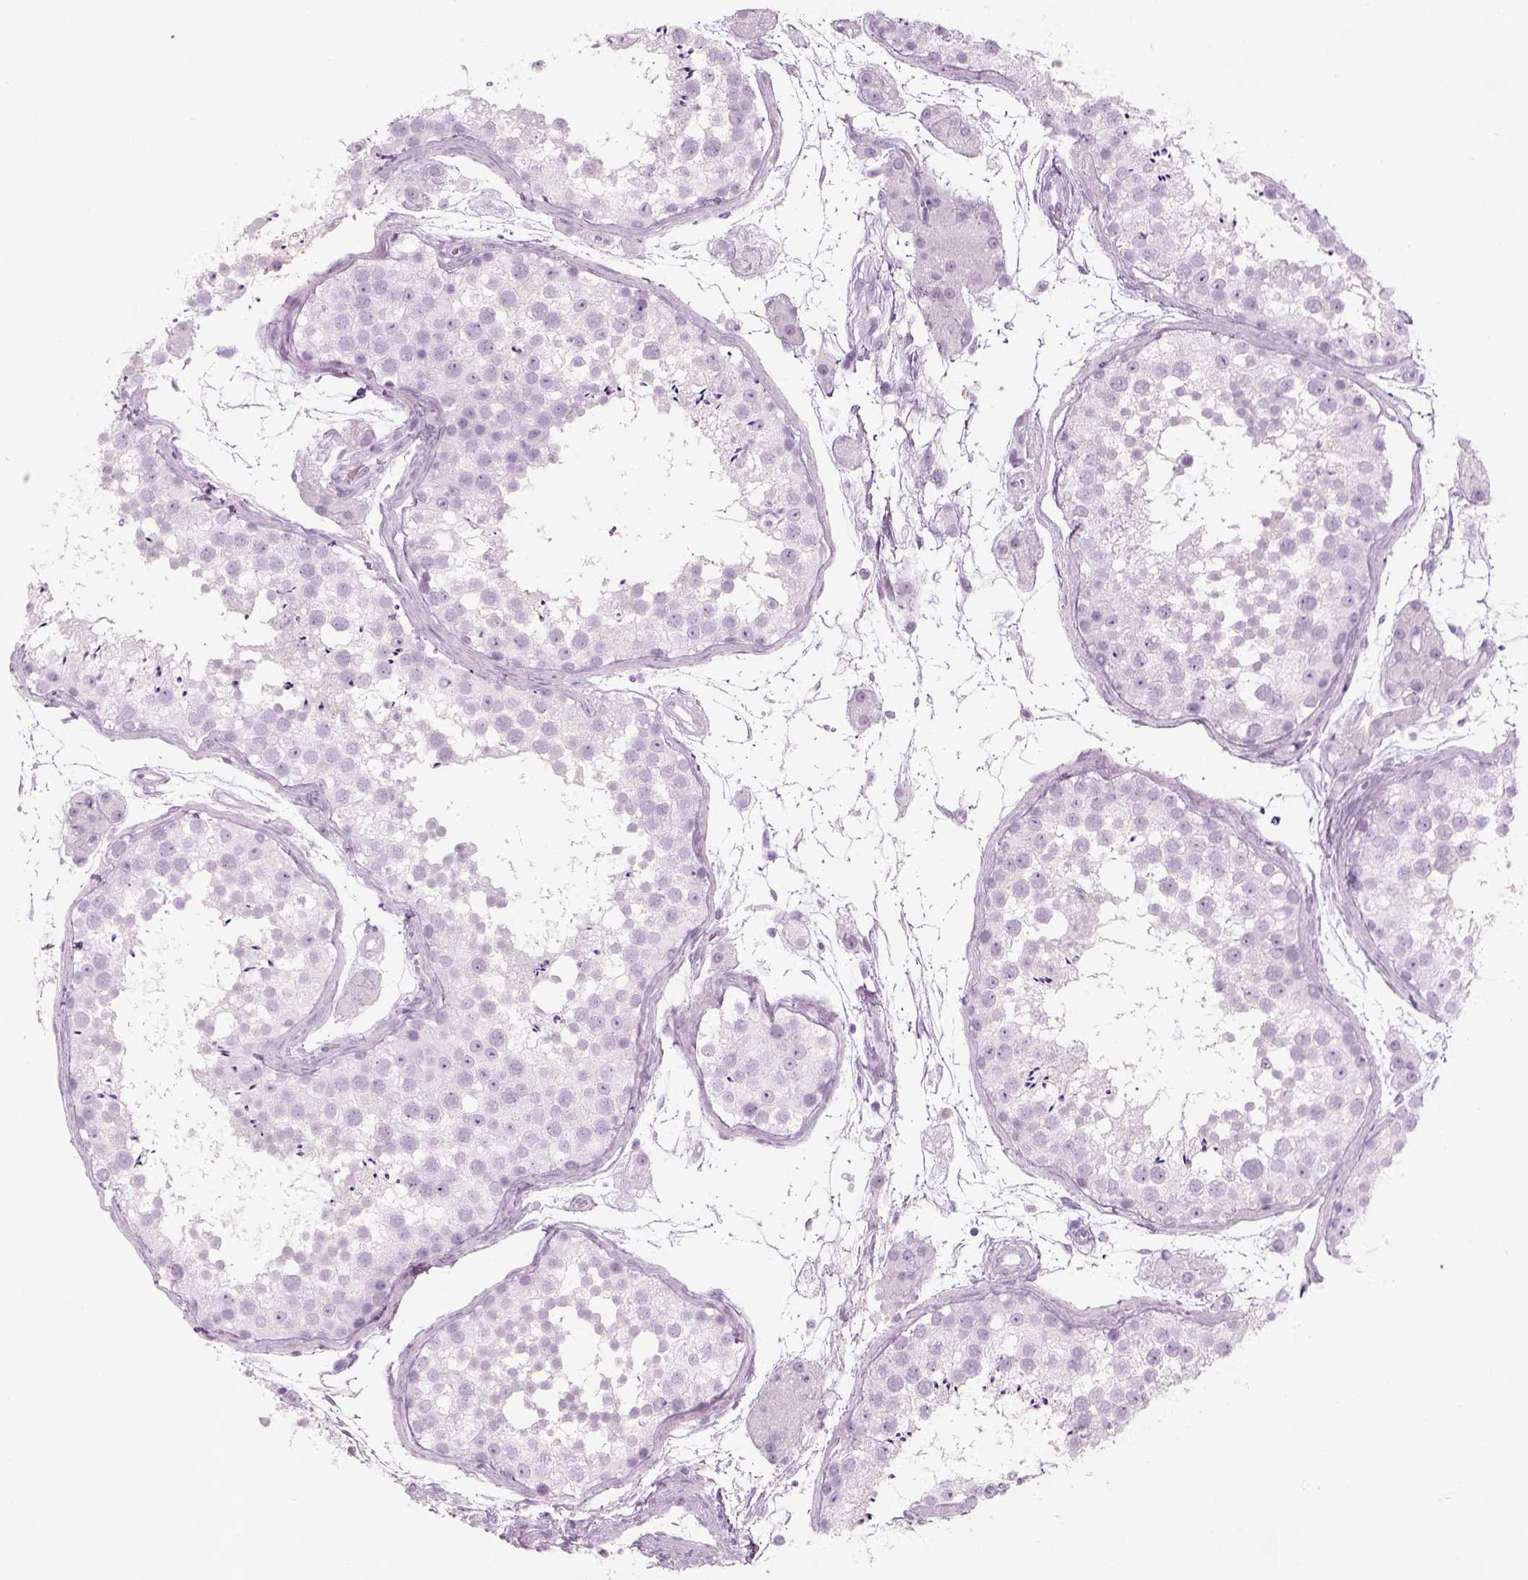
{"staining": {"intensity": "negative", "quantity": "none", "location": "none"}, "tissue": "testis", "cell_type": "Cells in seminiferous ducts", "image_type": "normal", "snomed": [{"axis": "morphology", "description": "Normal tissue, NOS"}, {"axis": "topography", "description": "Testis"}], "caption": "DAB (3,3'-diaminobenzidine) immunohistochemical staining of benign human testis shows no significant positivity in cells in seminiferous ducts.", "gene": "SAG", "patient": {"sex": "male", "age": 41}}